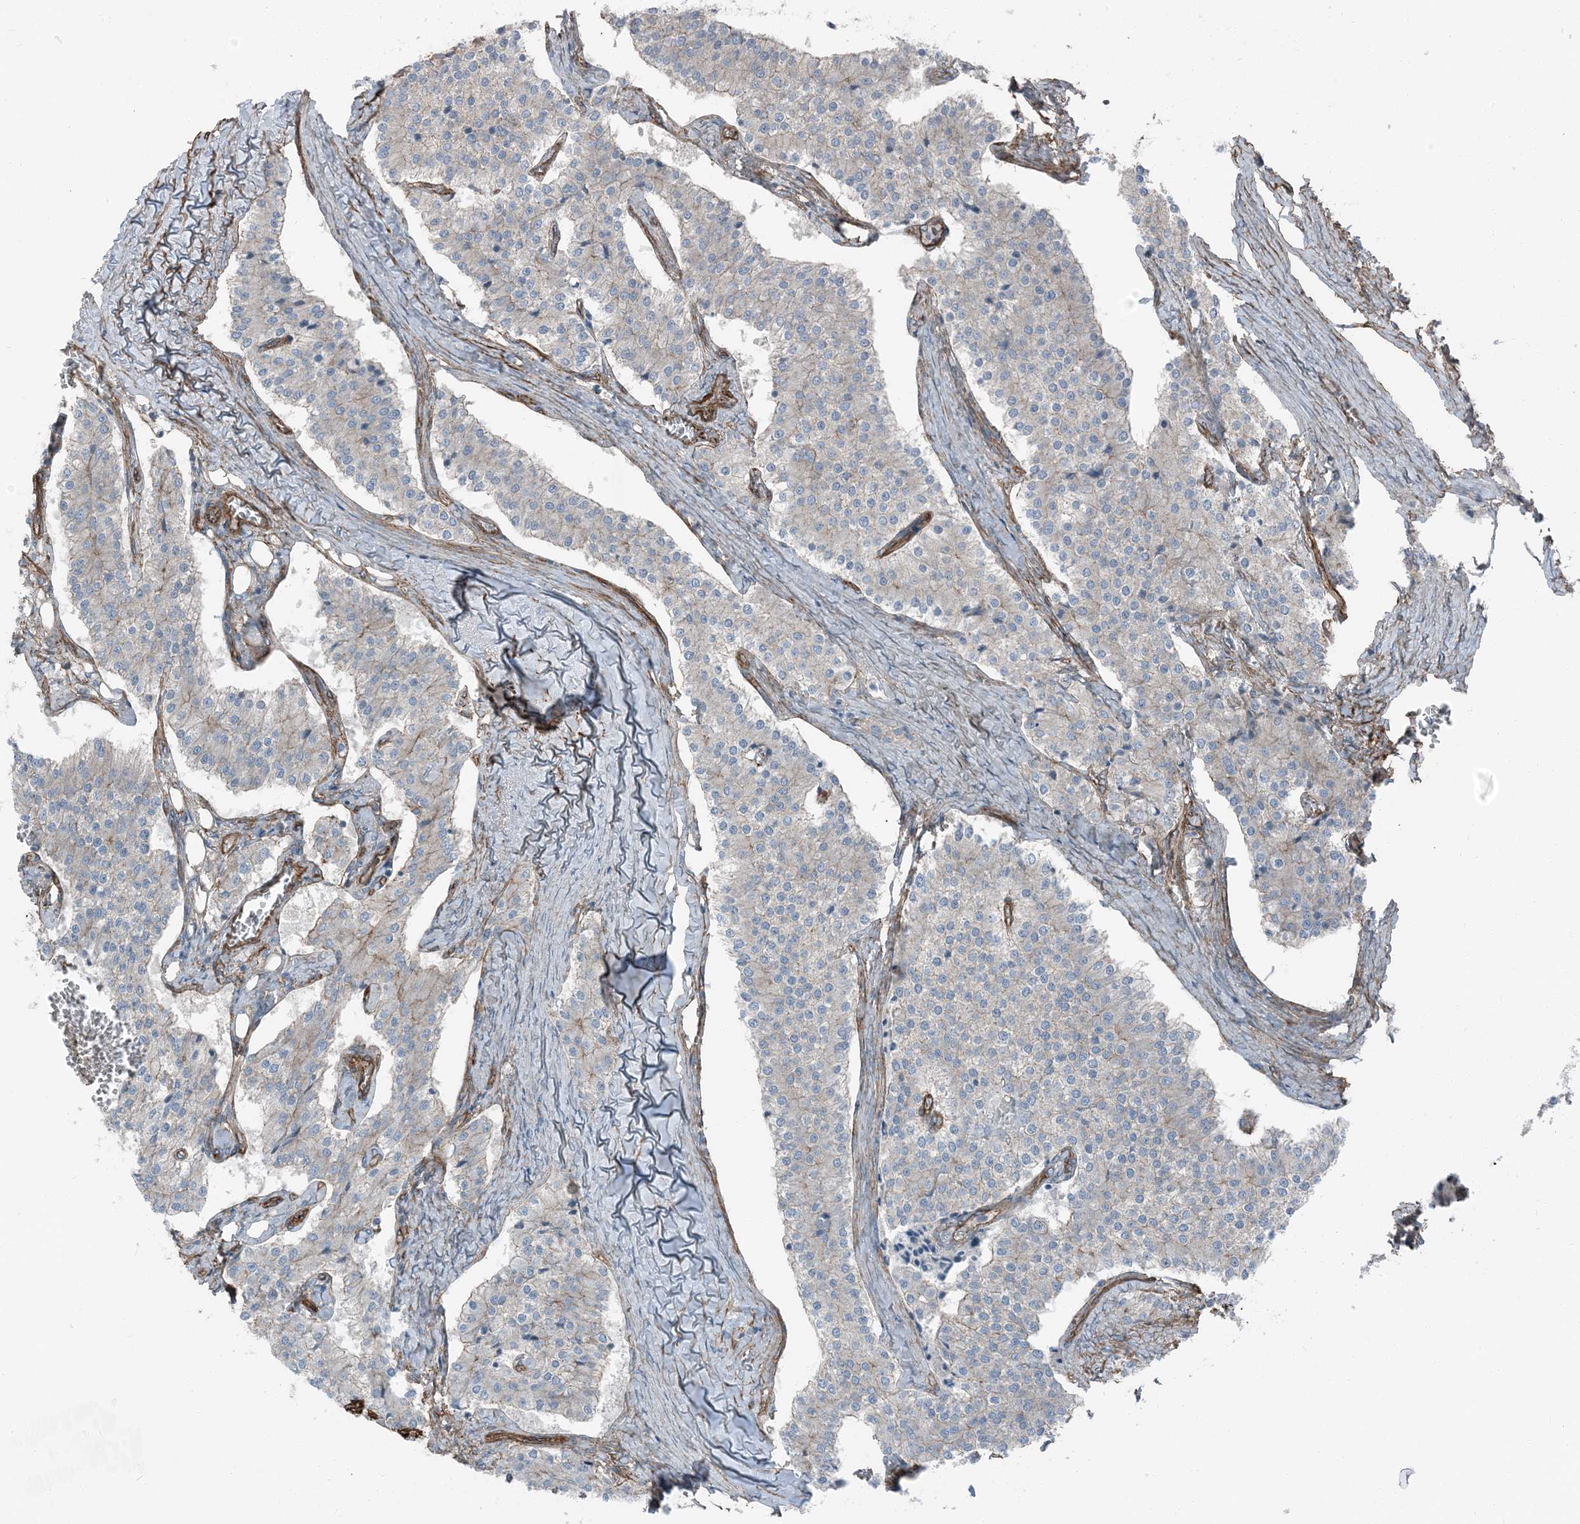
{"staining": {"intensity": "negative", "quantity": "none", "location": "none"}, "tissue": "carcinoid", "cell_type": "Tumor cells", "image_type": "cancer", "snomed": [{"axis": "morphology", "description": "Carcinoid, malignant, NOS"}, {"axis": "topography", "description": "Colon"}], "caption": "Tumor cells show no significant expression in malignant carcinoid.", "gene": "ZFP90", "patient": {"sex": "female", "age": 52}}